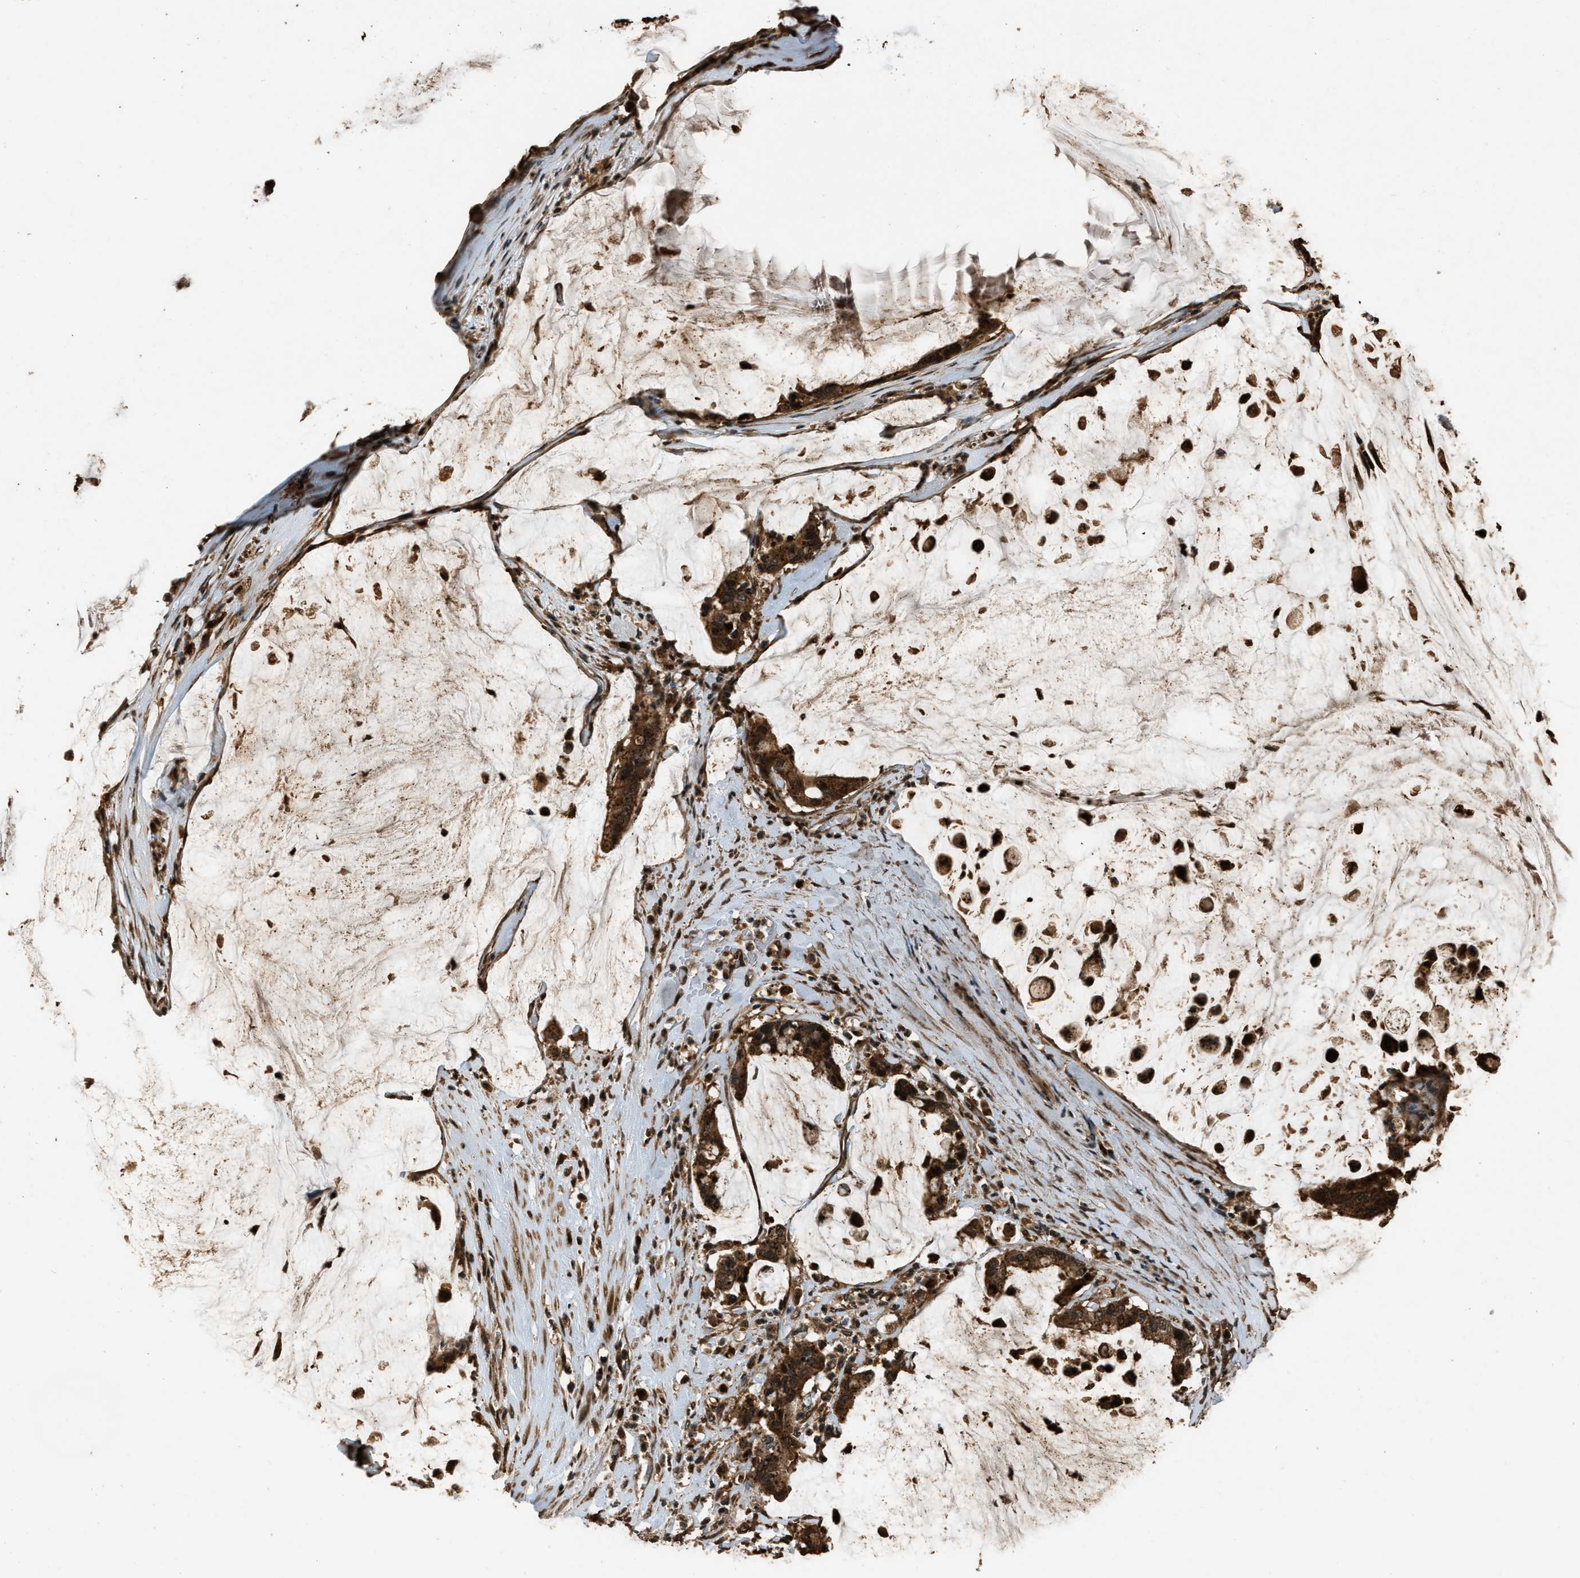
{"staining": {"intensity": "strong", "quantity": ">75%", "location": "cytoplasmic/membranous,nuclear"}, "tissue": "pancreatic cancer", "cell_type": "Tumor cells", "image_type": "cancer", "snomed": [{"axis": "morphology", "description": "Adenocarcinoma, NOS"}, {"axis": "topography", "description": "Pancreas"}], "caption": "DAB (3,3'-diaminobenzidine) immunohistochemical staining of human pancreatic cancer (adenocarcinoma) reveals strong cytoplasmic/membranous and nuclear protein staining in approximately >75% of tumor cells.", "gene": "RAP2A", "patient": {"sex": "male", "age": 41}}